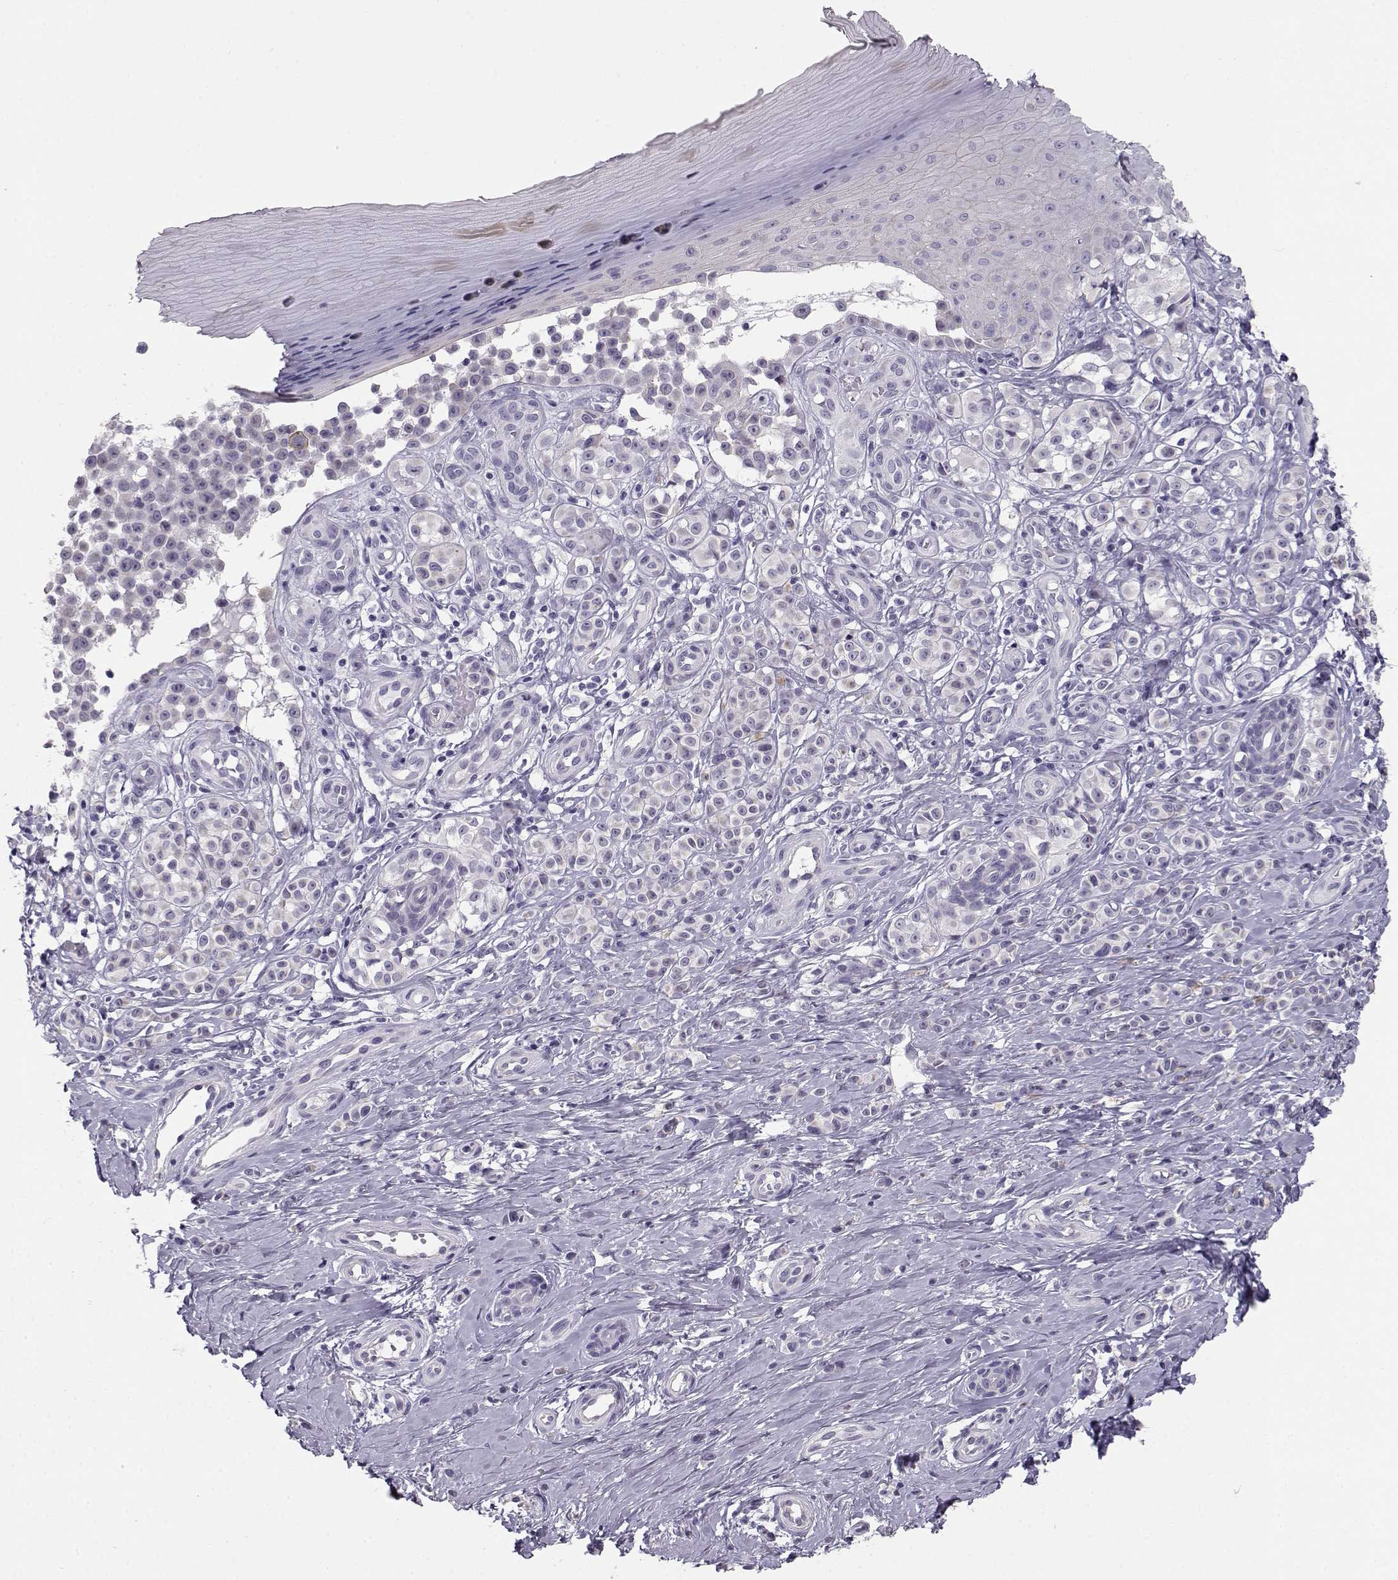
{"staining": {"intensity": "negative", "quantity": "none", "location": "none"}, "tissue": "melanoma", "cell_type": "Tumor cells", "image_type": "cancer", "snomed": [{"axis": "morphology", "description": "Malignant melanoma, NOS"}, {"axis": "topography", "description": "Skin"}], "caption": "Tumor cells show no significant staining in malignant melanoma.", "gene": "NUTM1", "patient": {"sex": "female", "age": 76}}